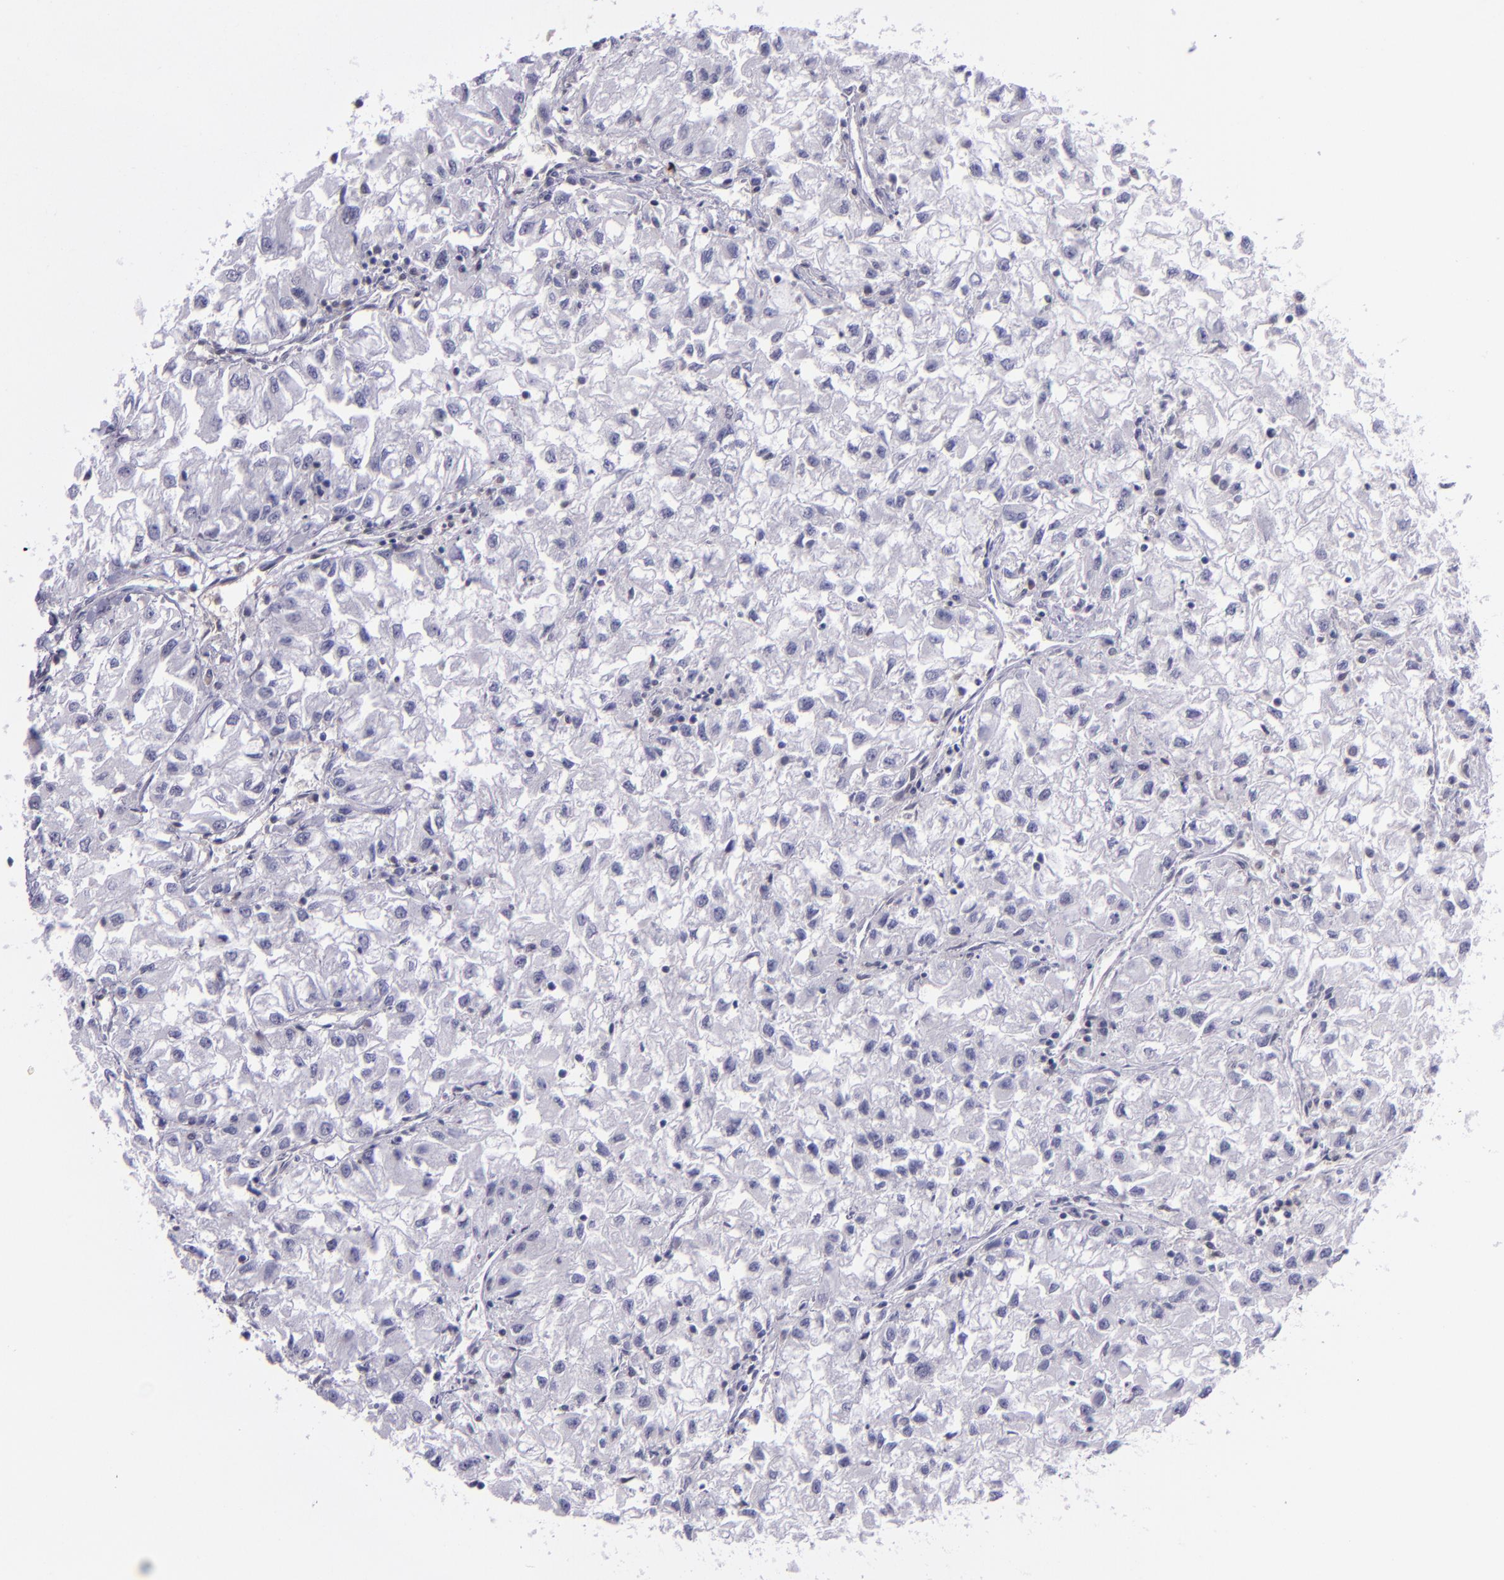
{"staining": {"intensity": "negative", "quantity": "none", "location": "none"}, "tissue": "renal cancer", "cell_type": "Tumor cells", "image_type": "cancer", "snomed": [{"axis": "morphology", "description": "Adenocarcinoma, NOS"}, {"axis": "topography", "description": "Kidney"}], "caption": "A high-resolution image shows immunohistochemistry (IHC) staining of adenocarcinoma (renal), which exhibits no significant staining in tumor cells.", "gene": "BAG1", "patient": {"sex": "male", "age": 59}}